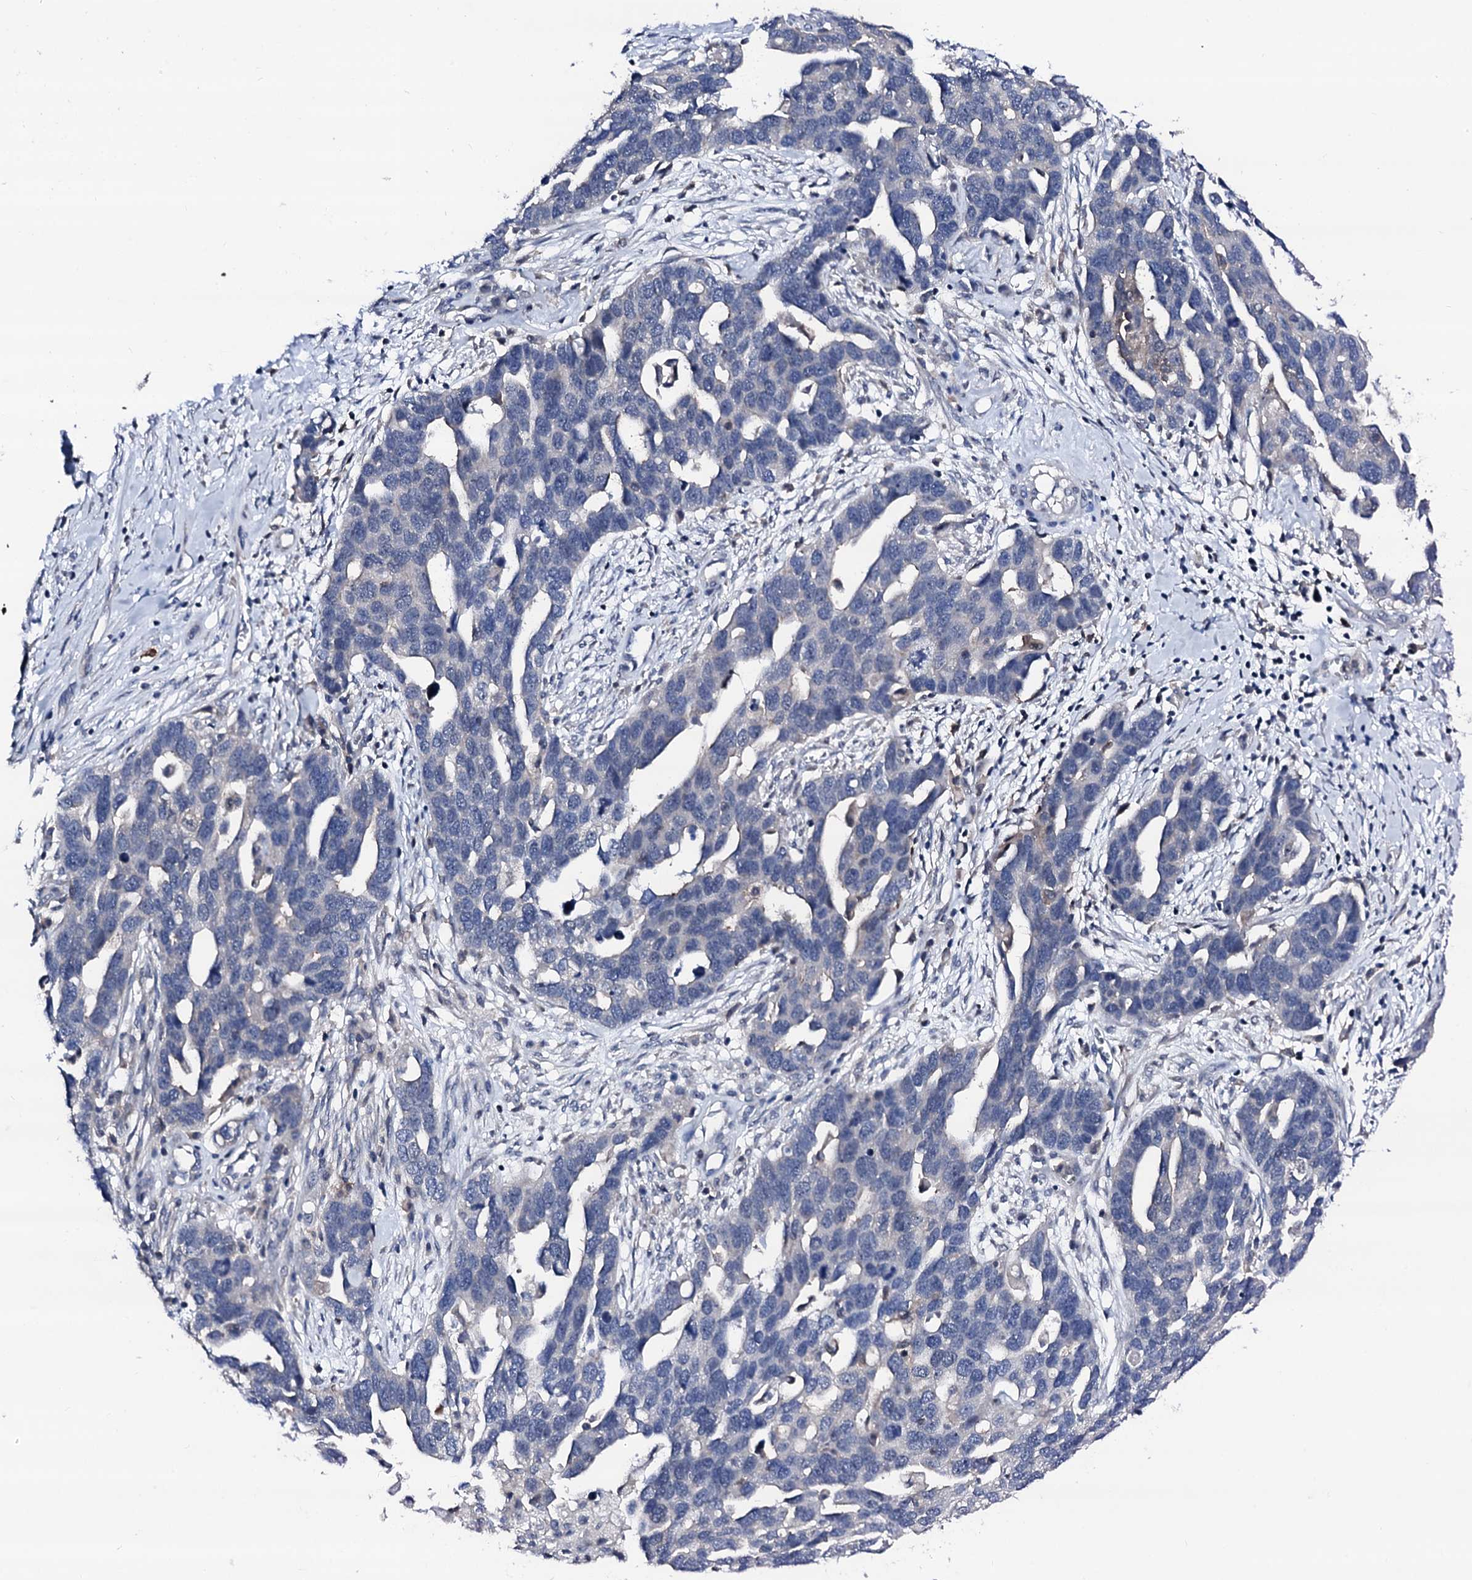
{"staining": {"intensity": "negative", "quantity": "none", "location": "none"}, "tissue": "ovarian cancer", "cell_type": "Tumor cells", "image_type": "cancer", "snomed": [{"axis": "morphology", "description": "Cystadenocarcinoma, serous, NOS"}, {"axis": "topography", "description": "Ovary"}], "caption": "The micrograph demonstrates no significant positivity in tumor cells of serous cystadenocarcinoma (ovarian). The staining is performed using DAB brown chromogen with nuclei counter-stained in using hematoxylin.", "gene": "TRAFD1", "patient": {"sex": "female", "age": 54}}